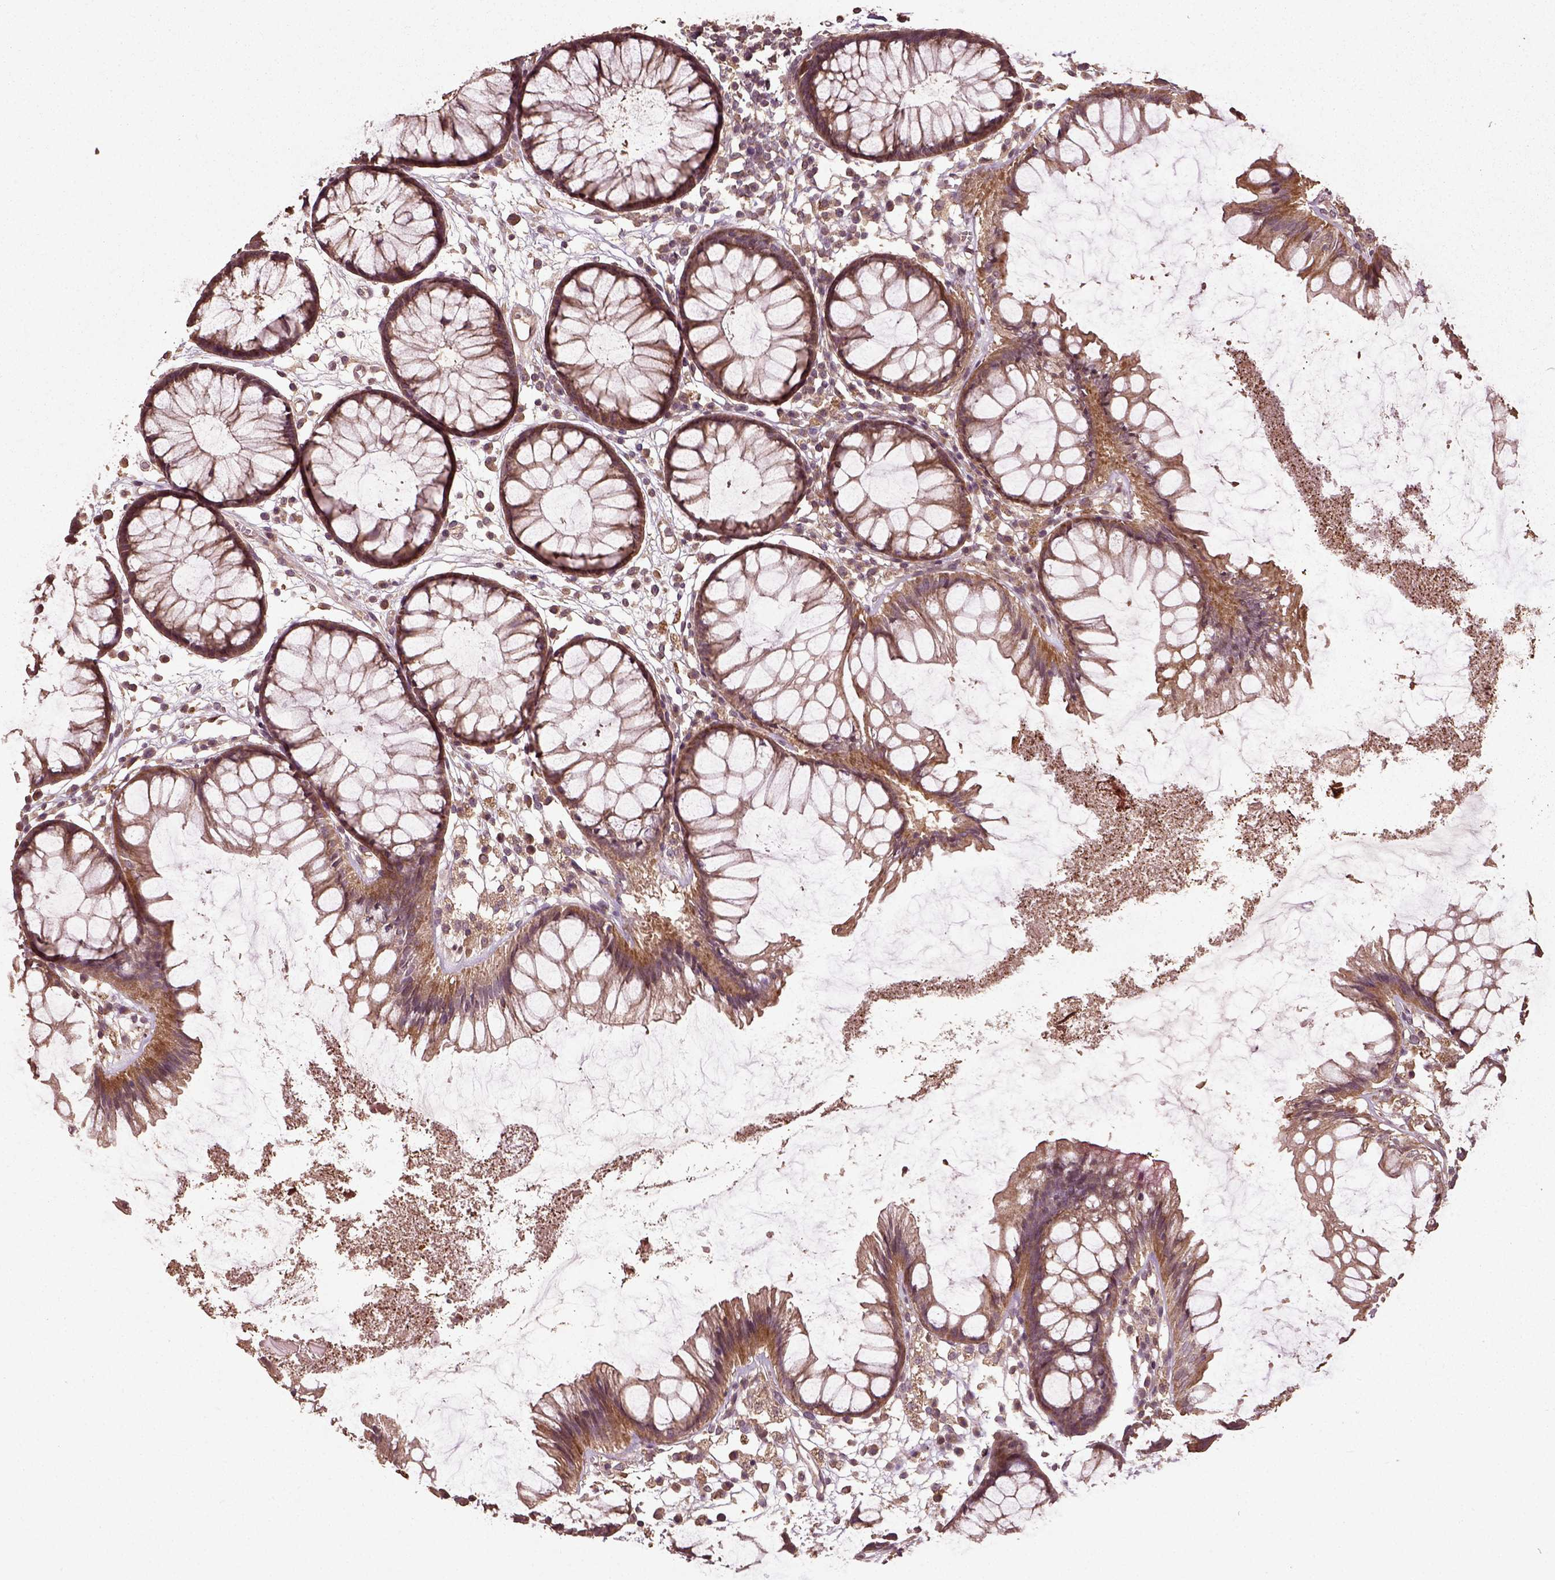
{"staining": {"intensity": "moderate", "quantity": "<25%", "location": "cytoplasmic/membranous"}, "tissue": "colon", "cell_type": "Endothelial cells", "image_type": "normal", "snomed": [{"axis": "morphology", "description": "Normal tissue, NOS"}, {"axis": "morphology", "description": "Adenocarcinoma, NOS"}, {"axis": "topography", "description": "Colon"}], "caption": "Immunohistochemical staining of normal colon demonstrates low levels of moderate cytoplasmic/membranous staining in approximately <25% of endothelial cells.", "gene": "ERV3", "patient": {"sex": "male", "age": 65}}